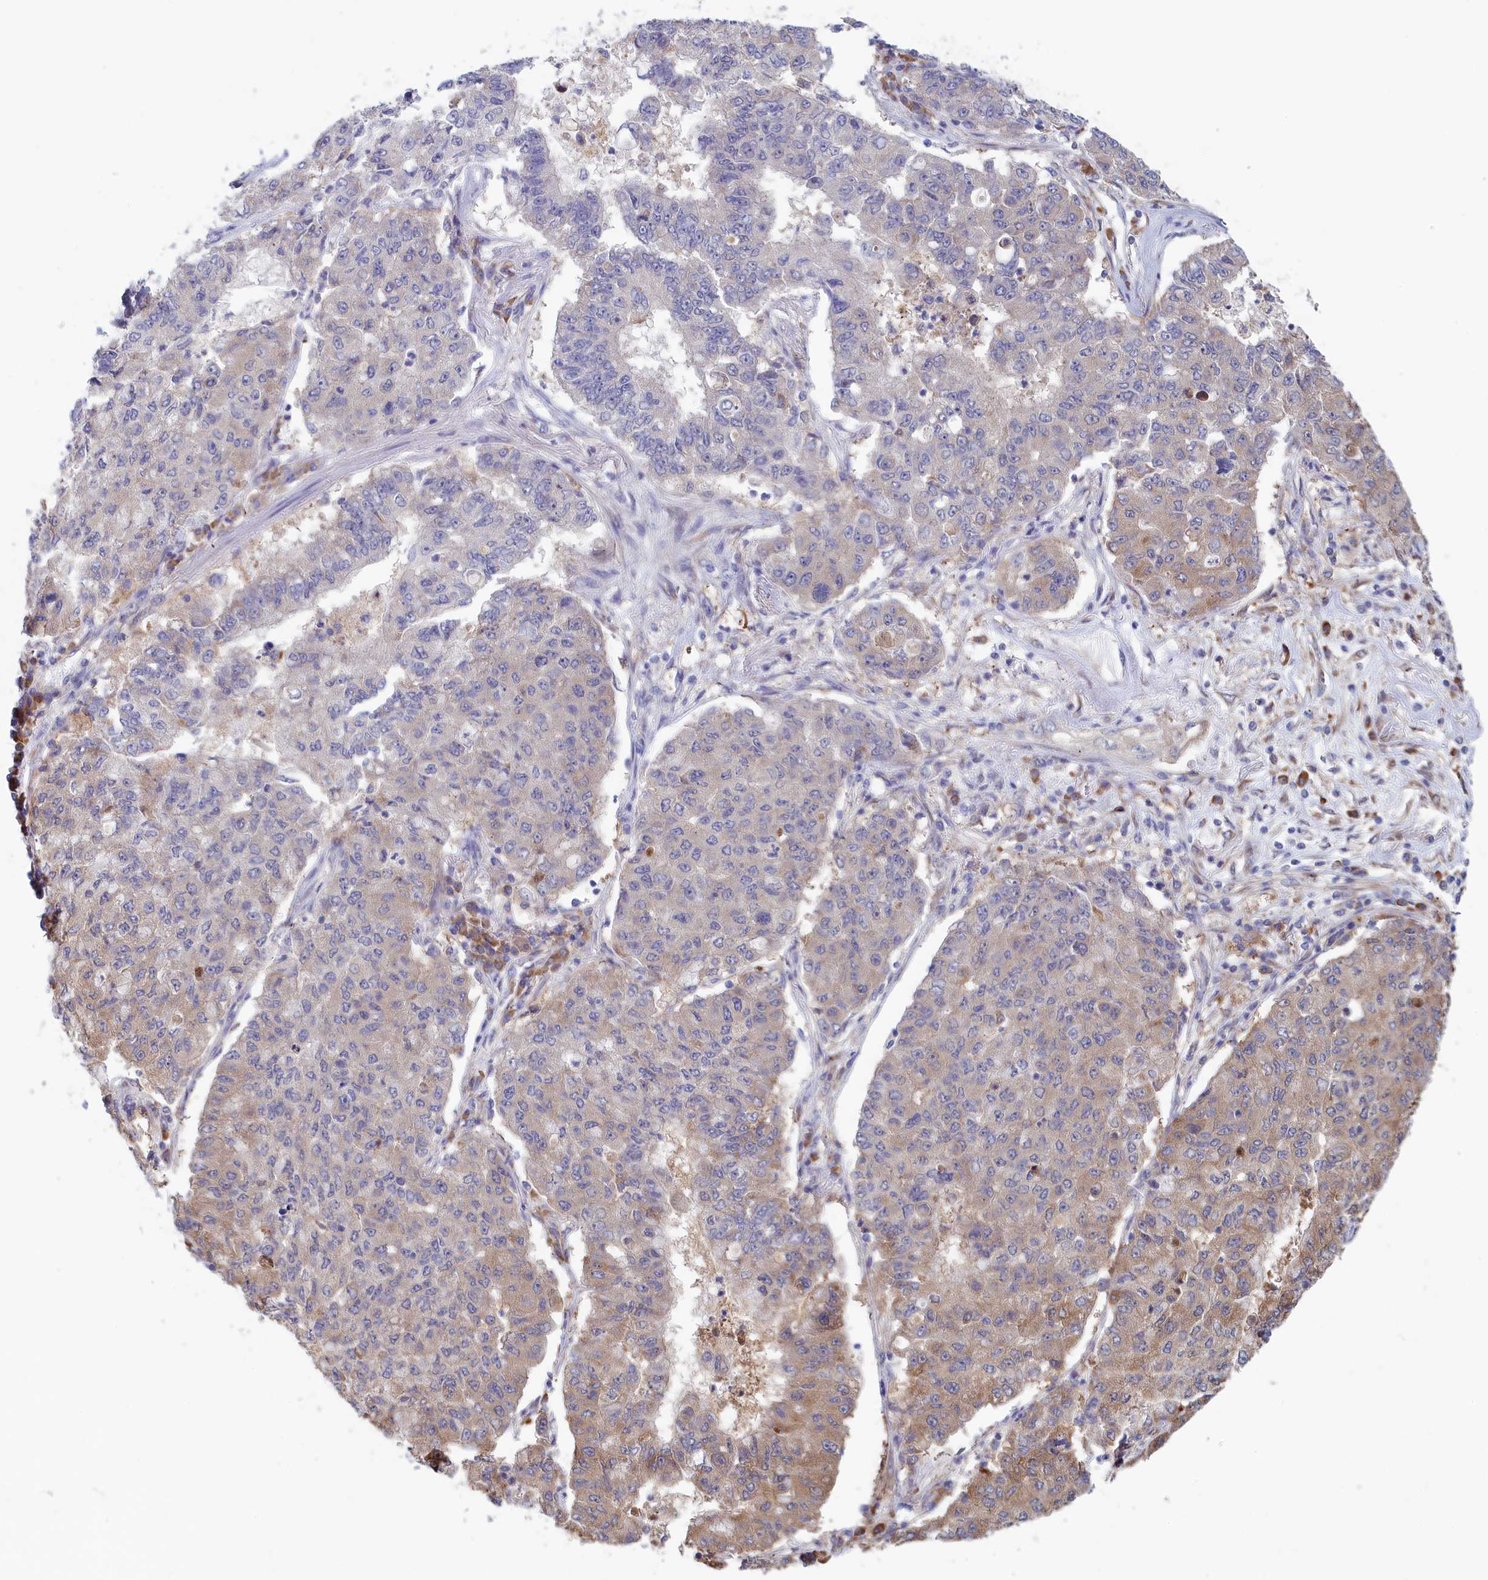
{"staining": {"intensity": "weak", "quantity": "<25%", "location": "cytoplasmic/membranous"}, "tissue": "lung cancer", "cell_type": "Tumor cells", "image_type": "cancer", "snomed": [{"axis": "morphology", "description": "Squamous cell carcinoma, NOS"}, {"axis": "topography", "description": "Lung"}], "caption": "Lung squamous cell carcinoma was stained to show a protein in brown. There is no significant expression in tumor cells. The staining was performed using DAB to visualize the protein expression in brown, while the nuclei were stained in blue with hematoxylin (Magnification: 20x).", "gene": "SYNDIG1L", "patient": {"sex": "male", "age": 74}}